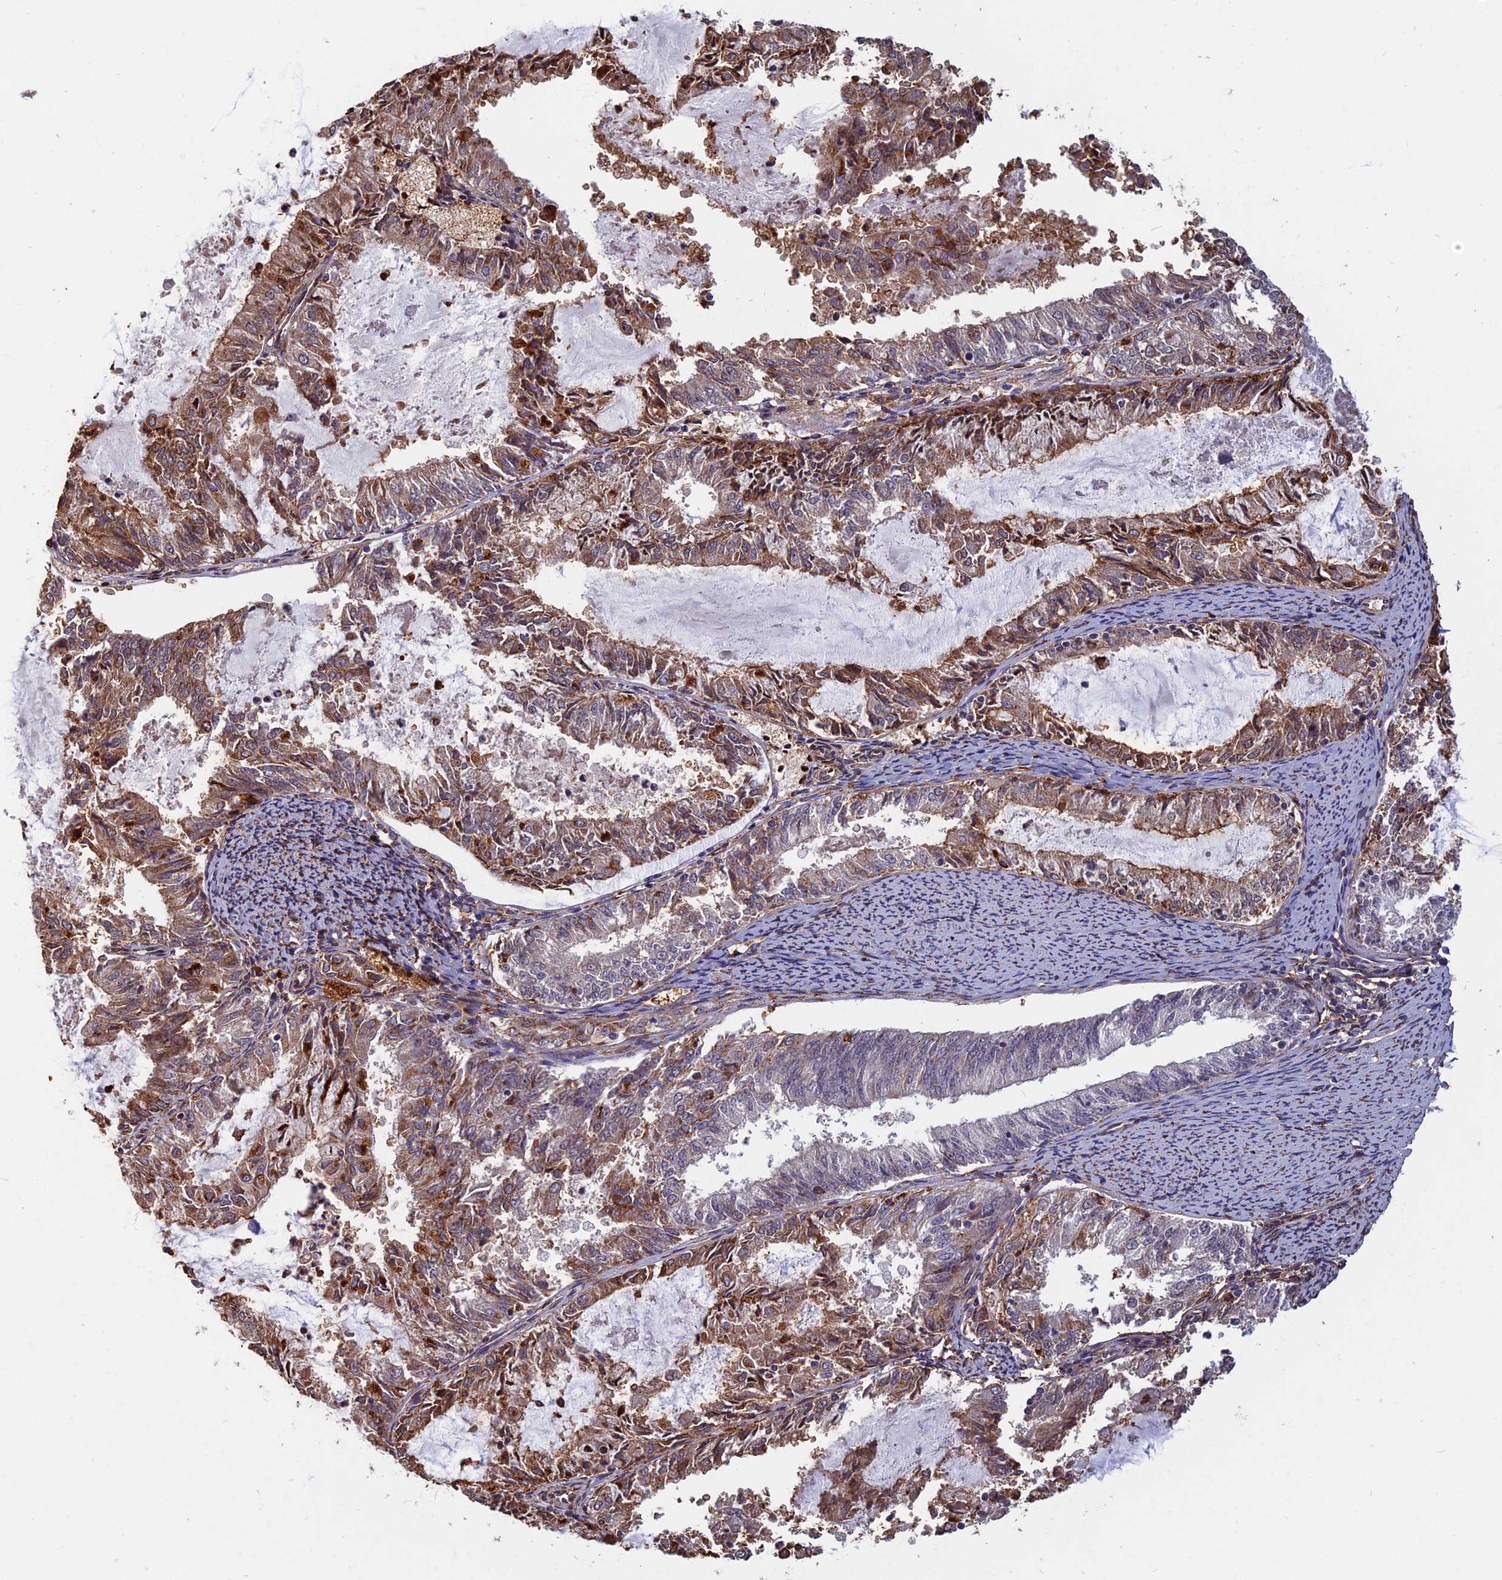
{"staining": {"intensity": "moderate", "quantity": "25%-75%", "location": "cytoplasmic/membranous"}, "tissue": "endometrial cancer", "cell_type": "Tumor cells", "image_type": "cancer", "snomed": [{"axis": "morphology", "description": "Adenocarcinoma, NOS"}, {"axis": "topography", "description": "Endometrium"}], "caption": "An image of adenocarcinoma (endometrial) stained for a protein reveals moderate cytoplasmic/membranous brown staining in tumor cells. Immunohistochemistry stains the protein in brown and the nuclei are stained blue.", "gene": "SPG11", "patient": {"sex": "female", "age": 57}}